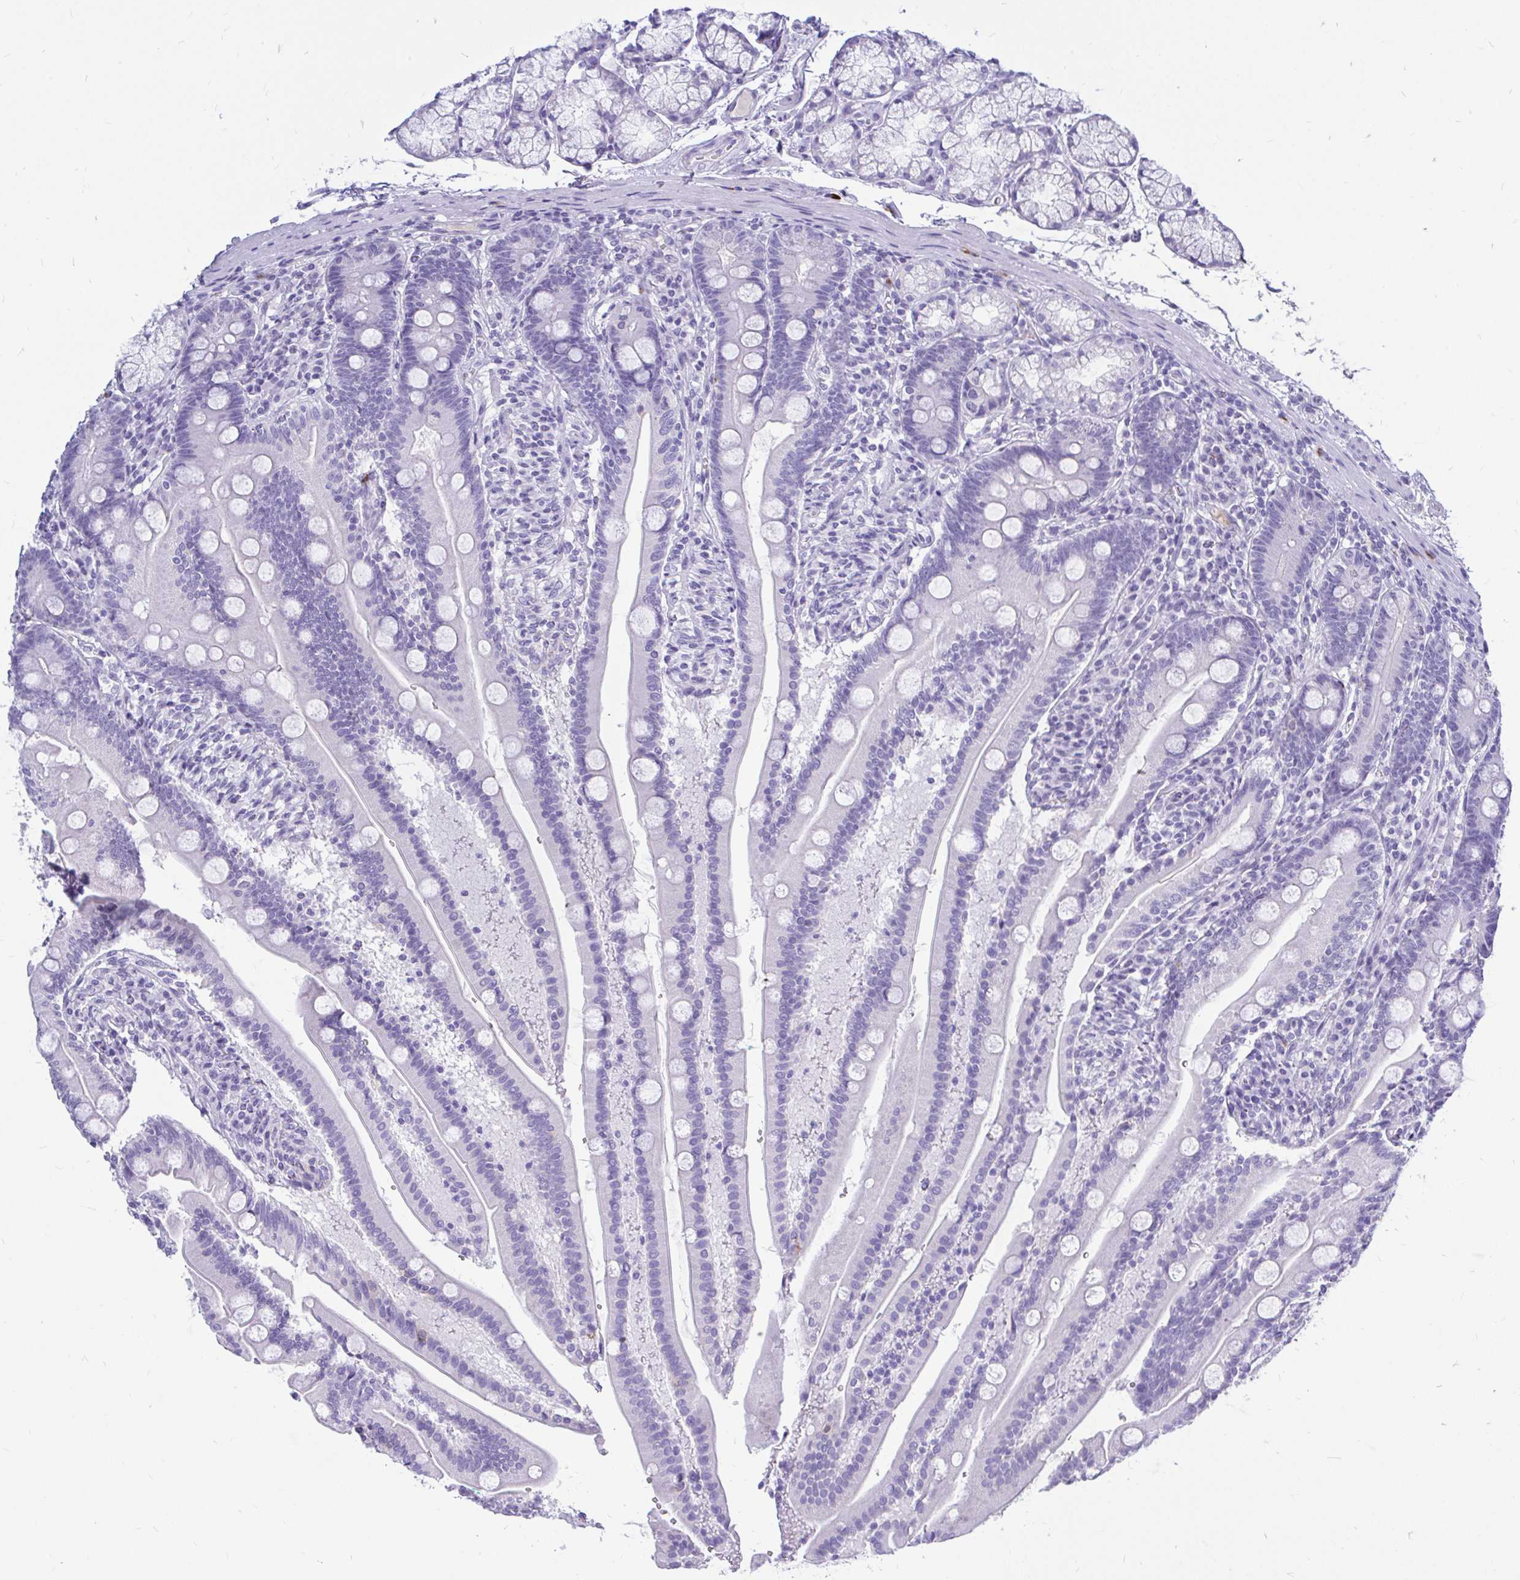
{"staining": {"intensity": "negative", "quantity": "none", "location": "none"}, "tissue": "duodenum", "cell_type": "Glandular cells", "image_type": "normal", "snomed": [{"axis": "morphology", "description": "Normal tissue, NOS"}, {"axis": "topography", "description": "Duodenum"}], "caption": "There is no significant staining in glandular cells of duodenum. (Stains: DAB (3,3'-diaminobenzidine) immunohistochemistry with hematoxylin counter stain, Microscopy: brightfield microscopy at high magnification).", "gene": "MAP1LC3A", "patient": {"sex": "female", "age": 67}}